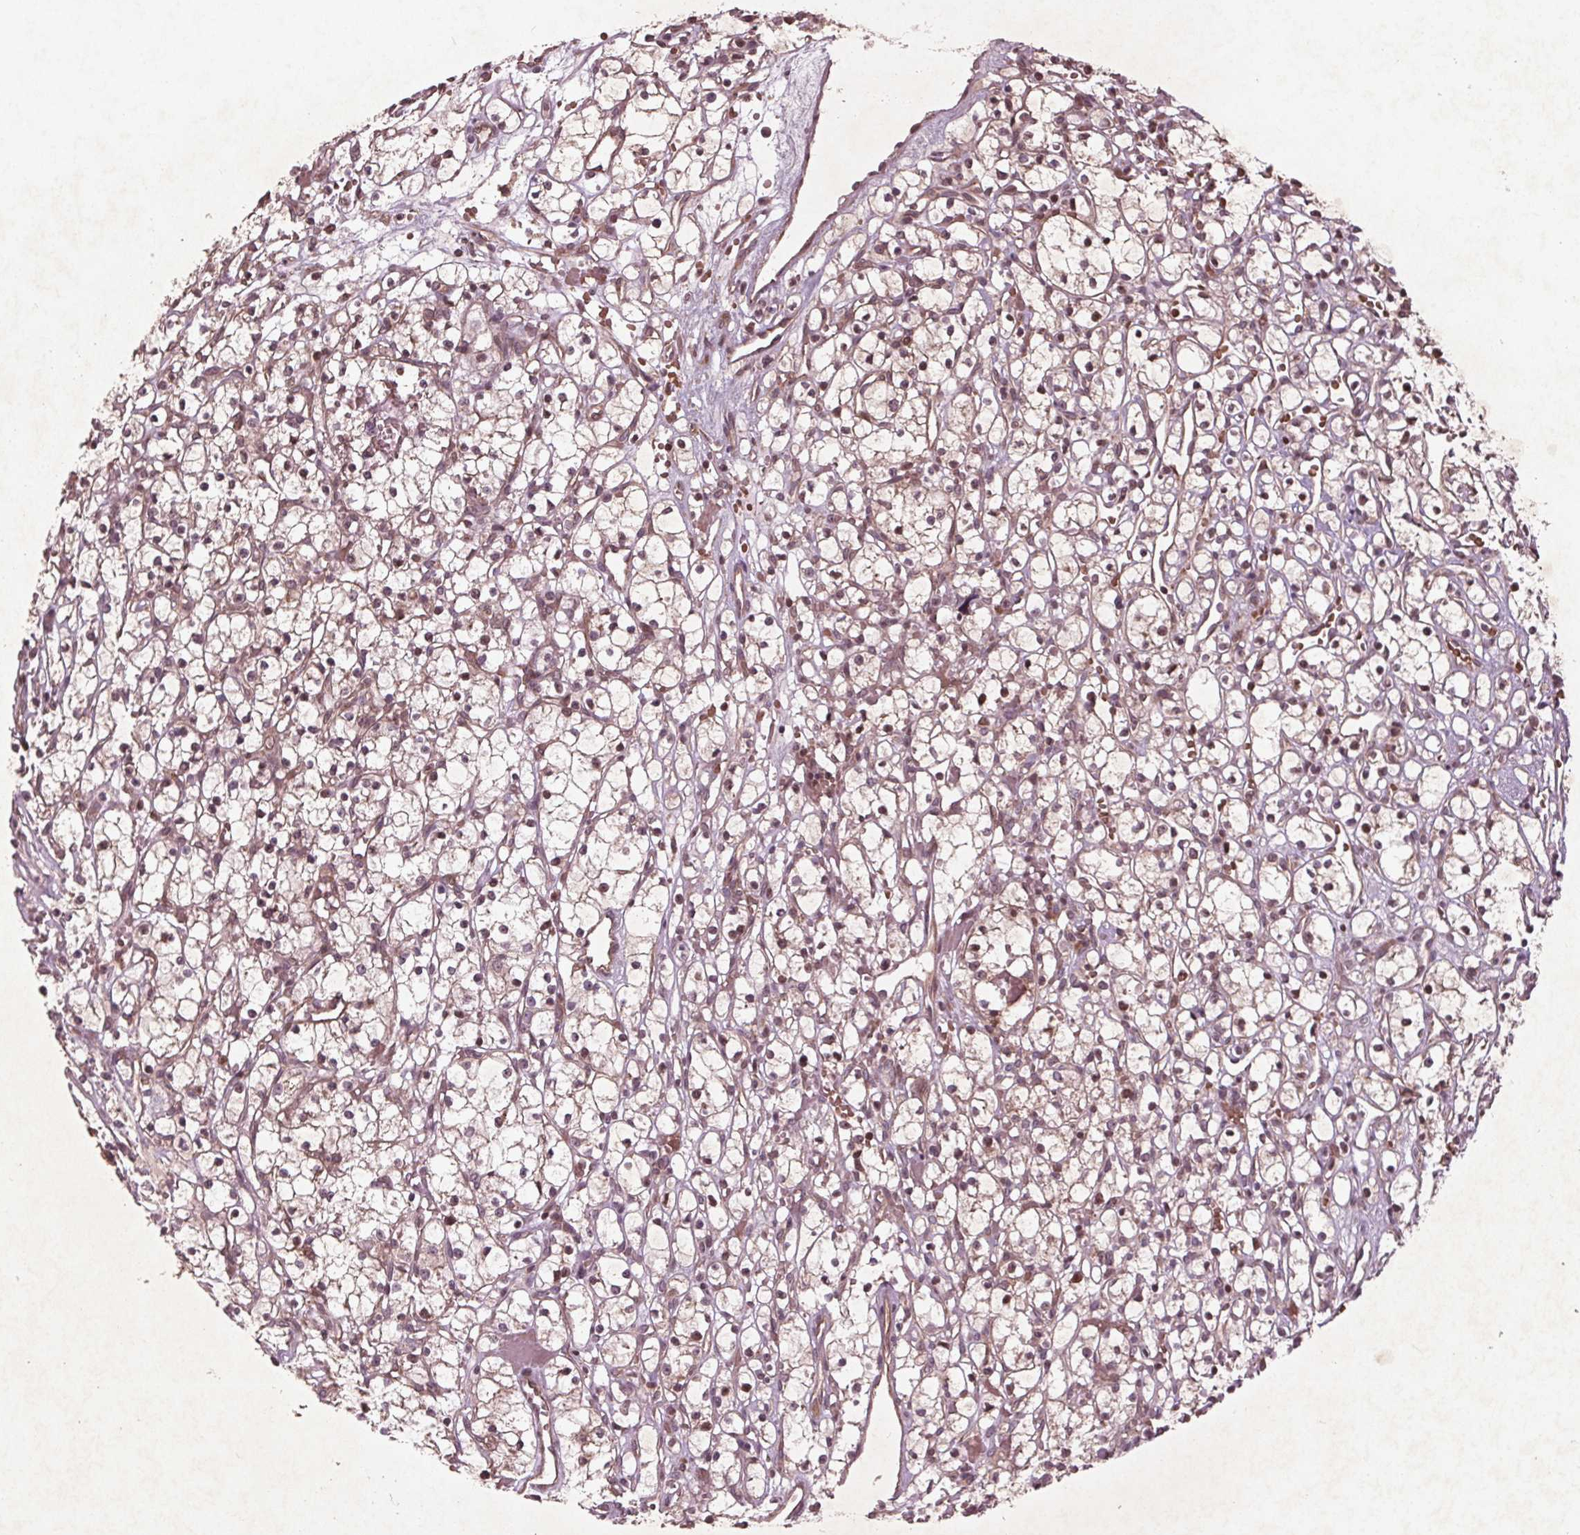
{"staining": {"intensity": "moderate", "quantity": "<25%", "location": "nuclear"}, "tissue": "renal cancer", "cell_type": "Tumor cells", "image_type": "cancer", "snomed": [{"axis": "morphology", "description": "Adenocarcinoma, NOS"}, {"axis": "topography", "description": "Kidney"}], "caption": "Brown immunohistochemical staining in adenocarcinoma (renal) shows moderate nuclear staining in about <25% of tumor cells.", "gene": "CDKL4", "patient": {"sex": "female", "age": 59}}